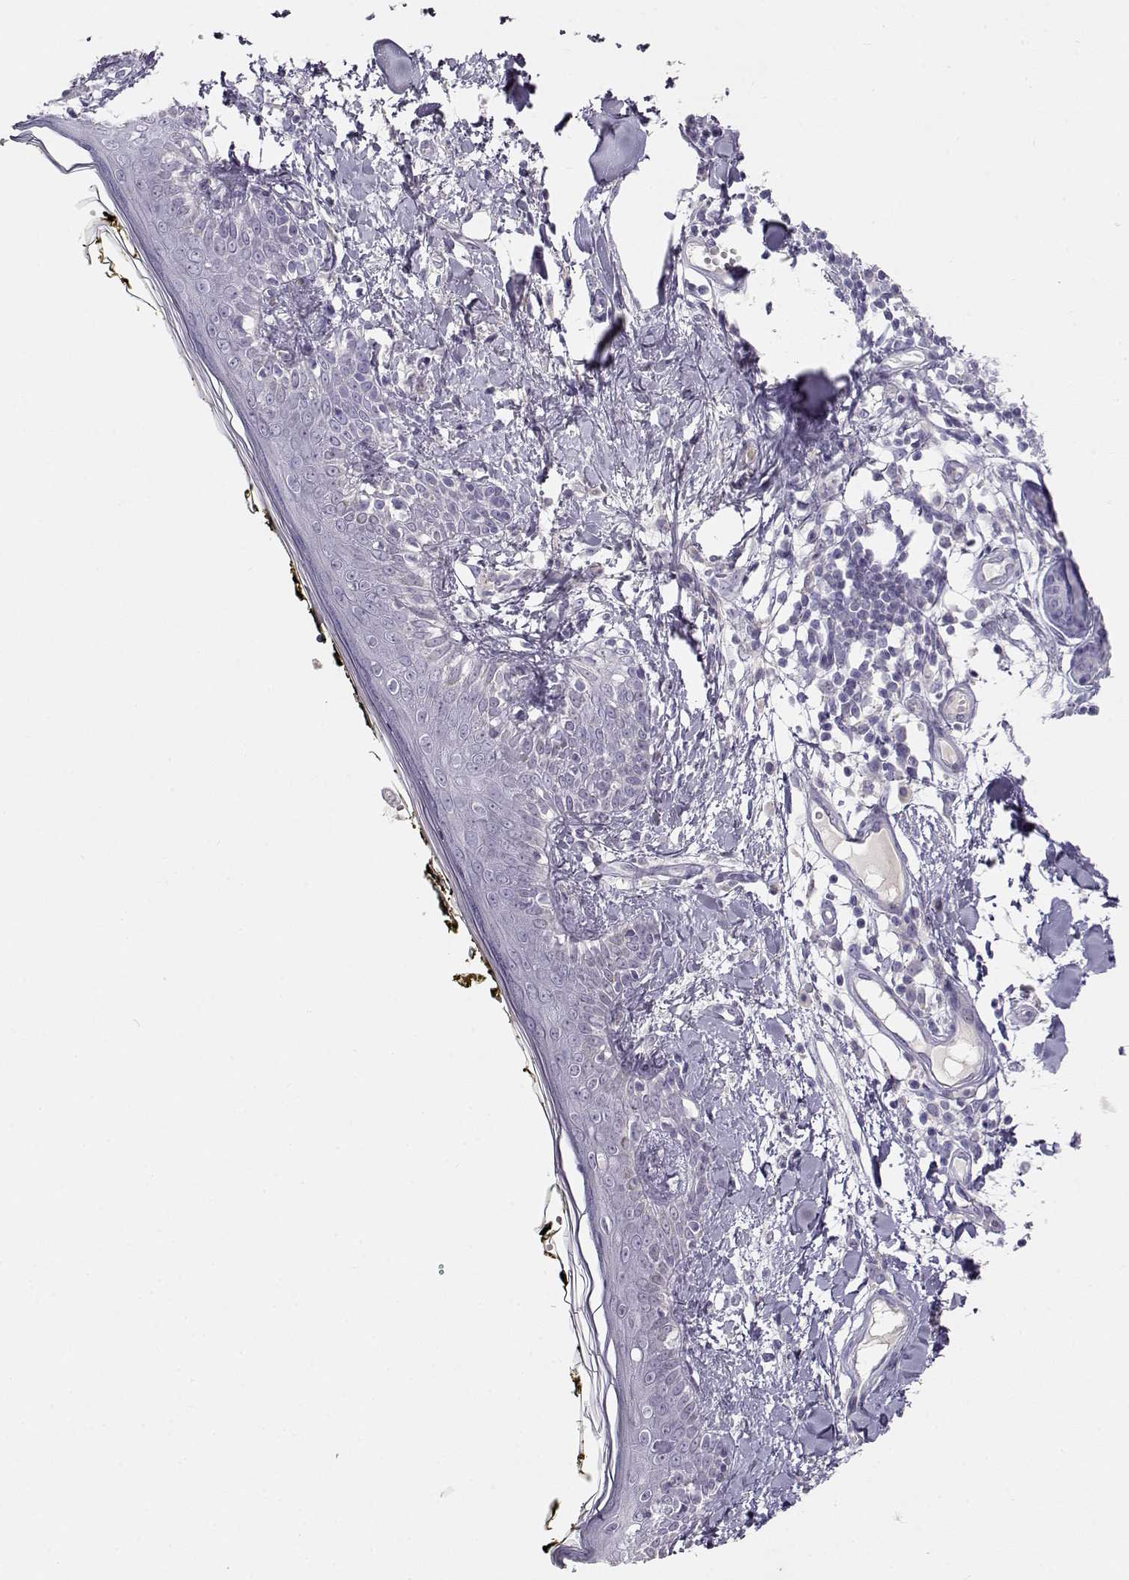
{"staining": {"intensity": "negative", "quantity": "none", "location": "none"}, "tissue": "skin", "cell_type": "Fibroblasts", "image_type": "normal", "snomed": [{"axis": "morphology", "description": "Normal tissue, NOS"}, {"axis": "topography", "description": "Skin"}], "caption": "A micrograph of skin stained for a protein exhibits no brown staining in fibroblasts. (IHC, brightfield microscopy, high magnification).", "gene": "OPN5", "patient": {"sex": "male", "age": 76}}